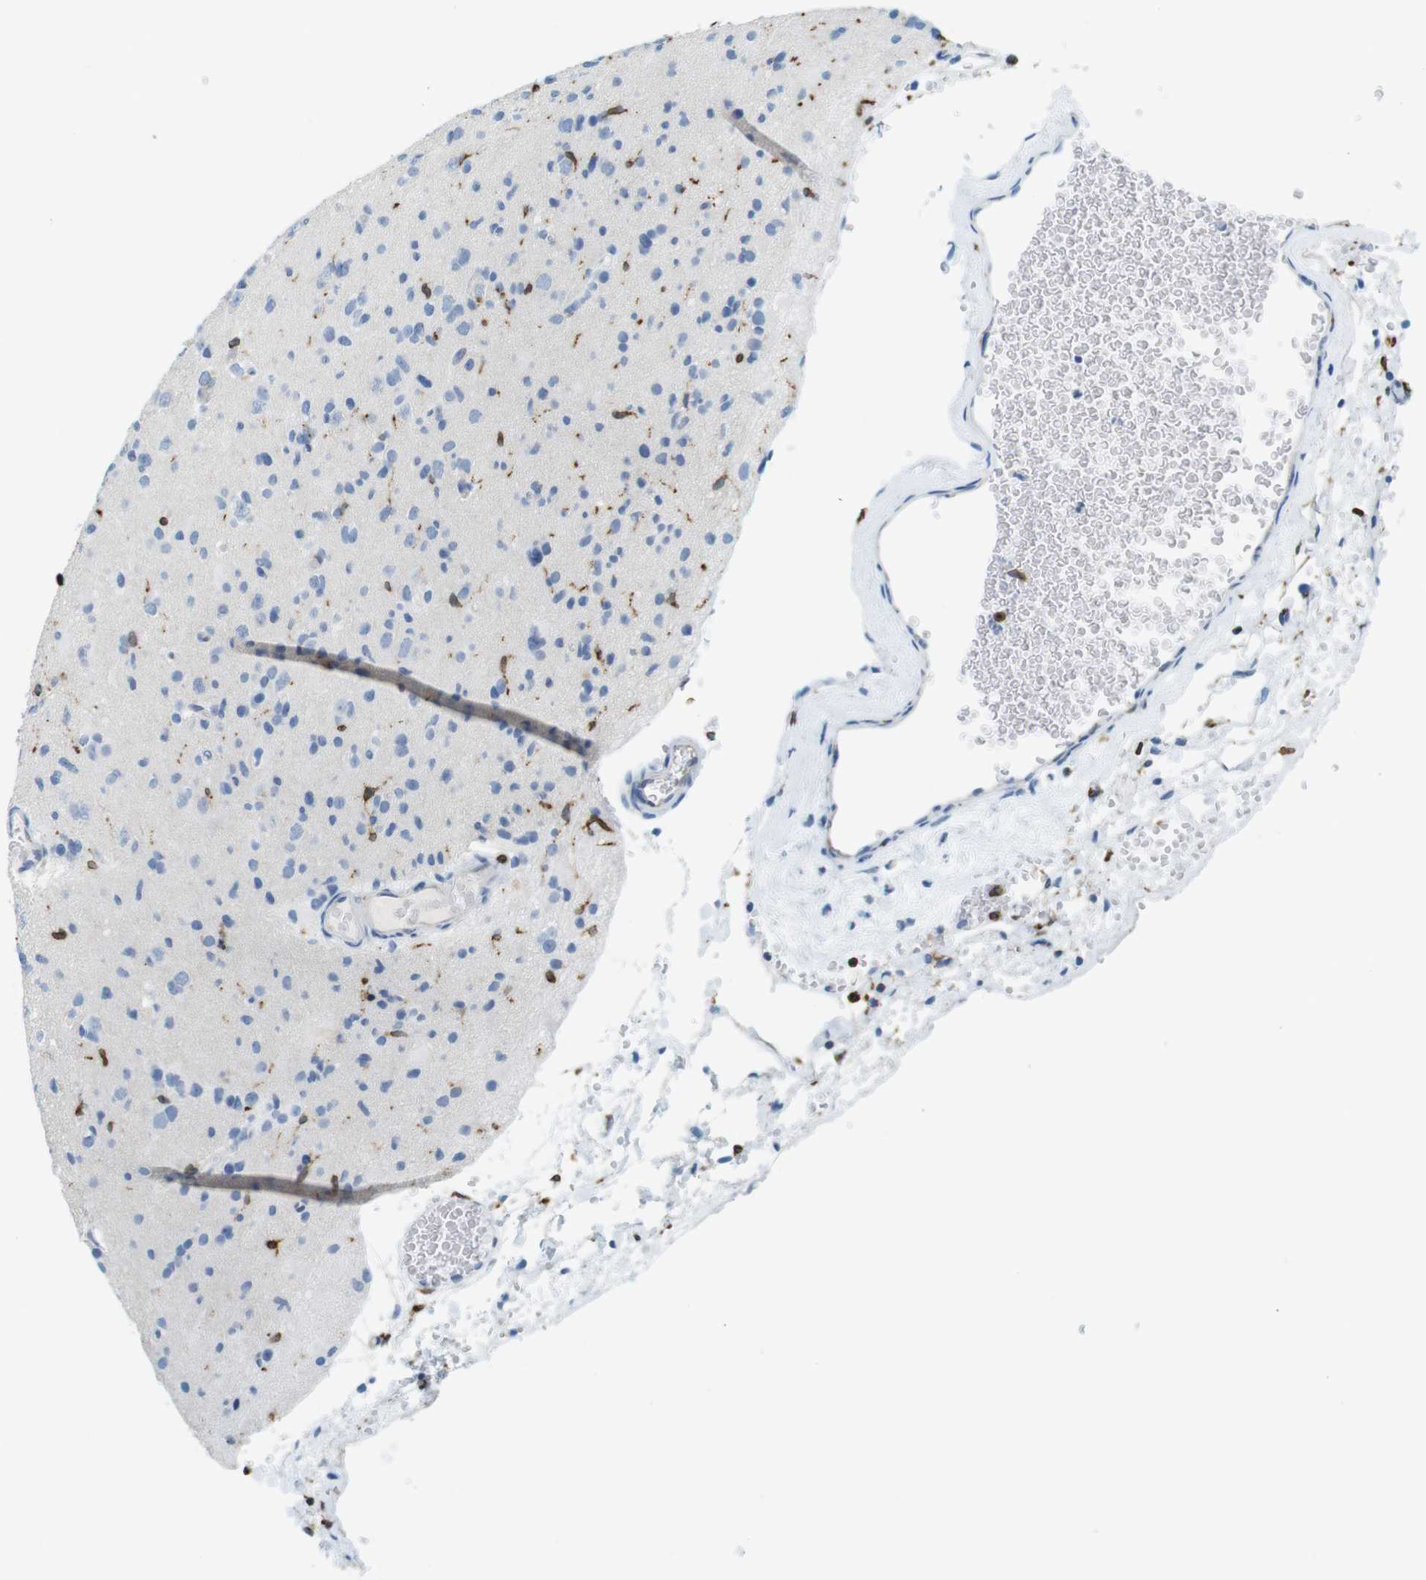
{"staining": {"intensity": "negative", "quantity": "none", "location": "none"}, "tissue": "glioma", "cell_type": "Tumor cells", "image_type": "cancer", "snomed": [{"axis": "morphology", "description": "Glioma, malignant, Low grade"}, {"axis": "topography", "description": "Brain"}], "caption": "An IHC photomicrograph of malignant low-grade glioma is shown. There is no staining in tumor cells of malignant low-grade glioma.", "gene": "CIITA", "patient": {"sex": "female", "age": 22}}